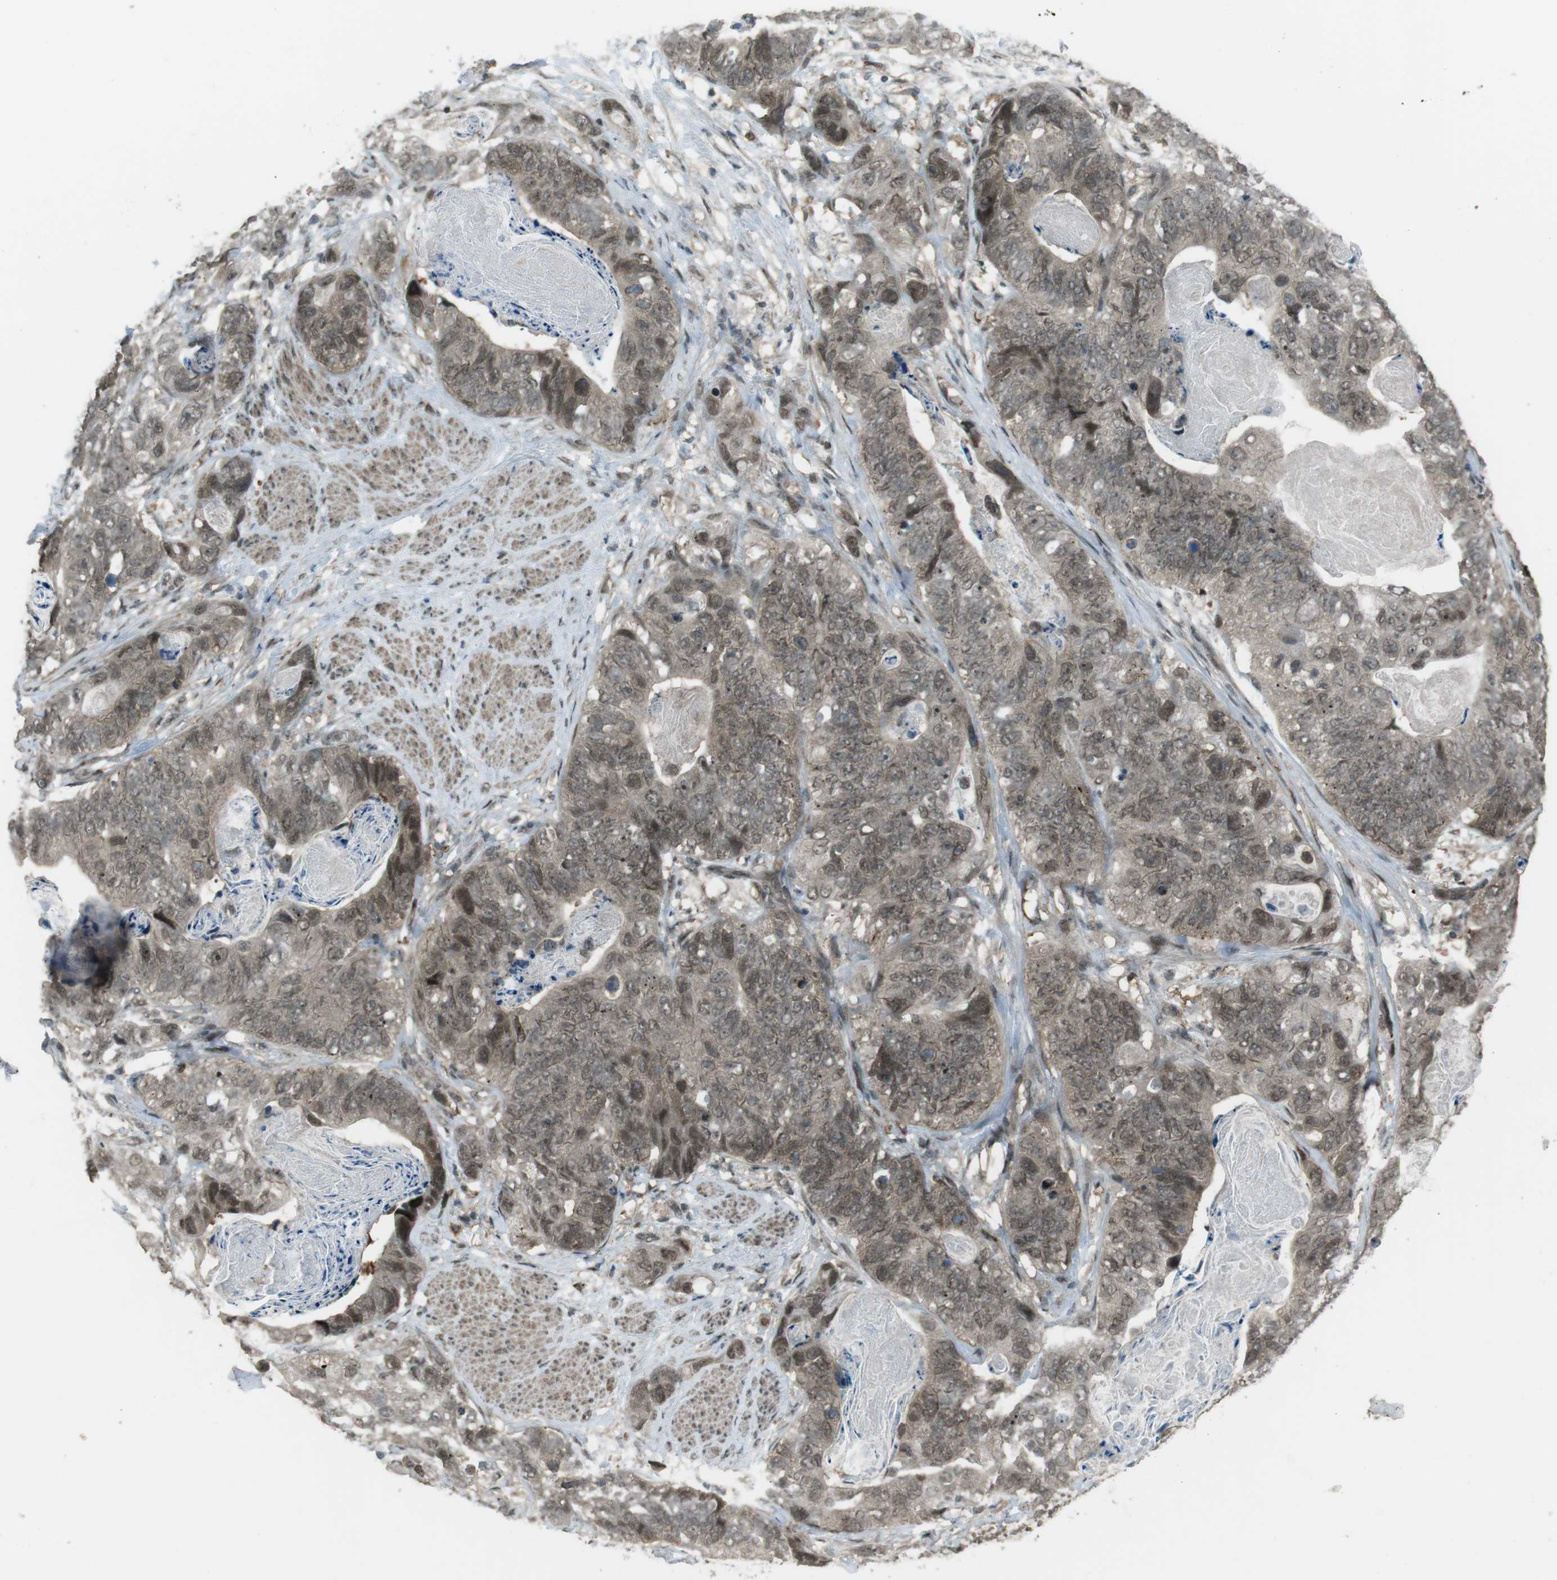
{"staining": {"intensity": "weak", "quantity": ">75%", "location": "cytoplasmic/membranous,nuclear"}, "tissue": "stomach cancer", "cell_type": "Tumor cells", "image_type": "cancer", "snomed": [{"axis": "morphology", "description": "Adenocarcinoma, NOS"}, {"axis": "topography", "description": "Stomach"}], "caption": "Human adenocarcinoma (stomach) stained for a protein (brown) demonstrates weak cytoplasmic/membranous and nuclear positive staining in about >75% of tumor cells.", "gene": "SLITRK5", "patient": {"sex": "female", "age": 89}}